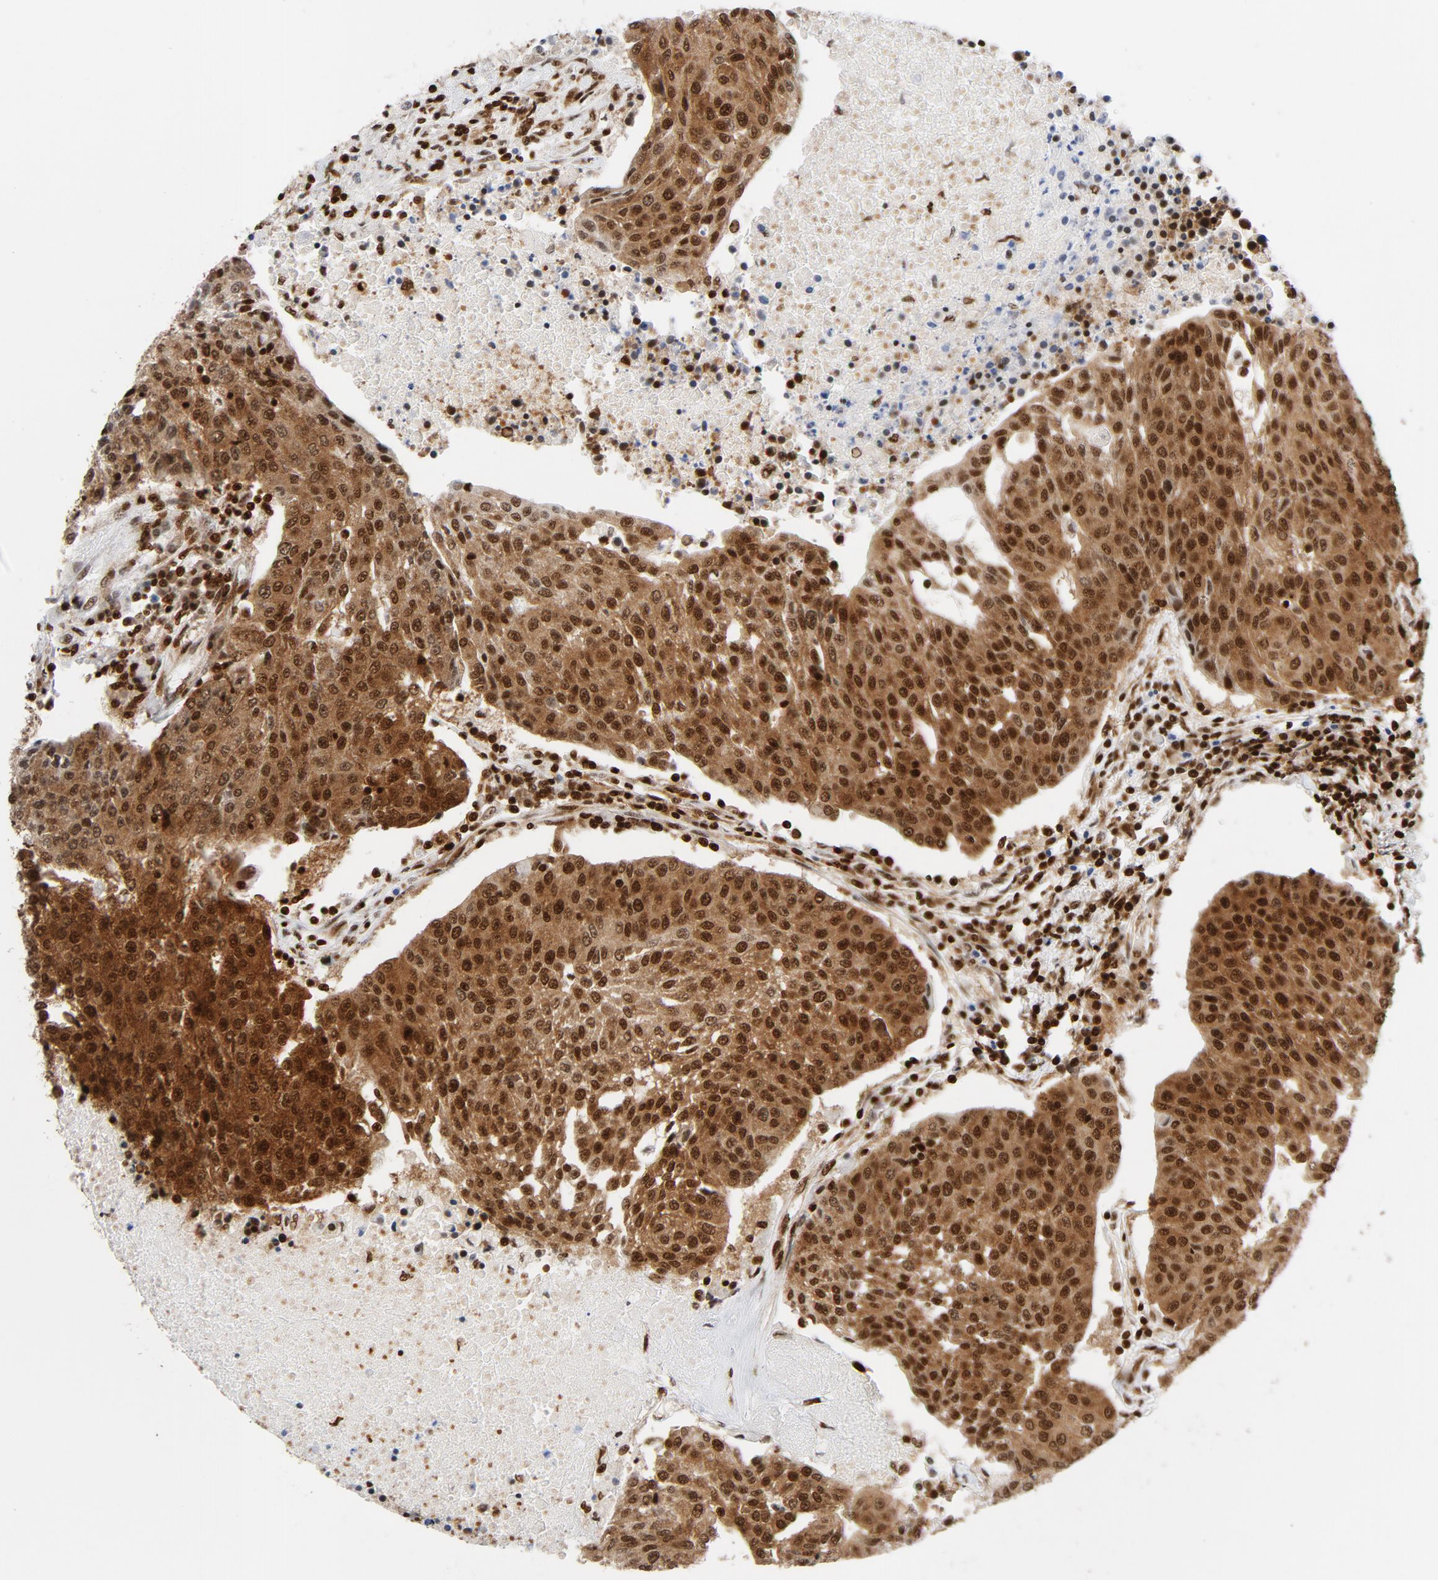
{"staining": {"intensity": "strong", "quantity": ">75%", "location": "cytoplasmic/membranous,nuclear"}, "tissue": "urothelial cancer", "cell_type": "Tumor cells", "image_type": "cancer", "snomed": [{"axis": "morphology", "description": "Urothelial carcinoma, High grade"}, {"axis": "topography", "description": "Urinary bladder"}], "caption": "High-grade urothelial carcinoma stained with a brown dye shows strong cytoplasmic/membranous and nuclear positive staining in approximately >75% of tumor cells.", "gene": "NFYB", "patient": {"sex": "female", "age": 85}}